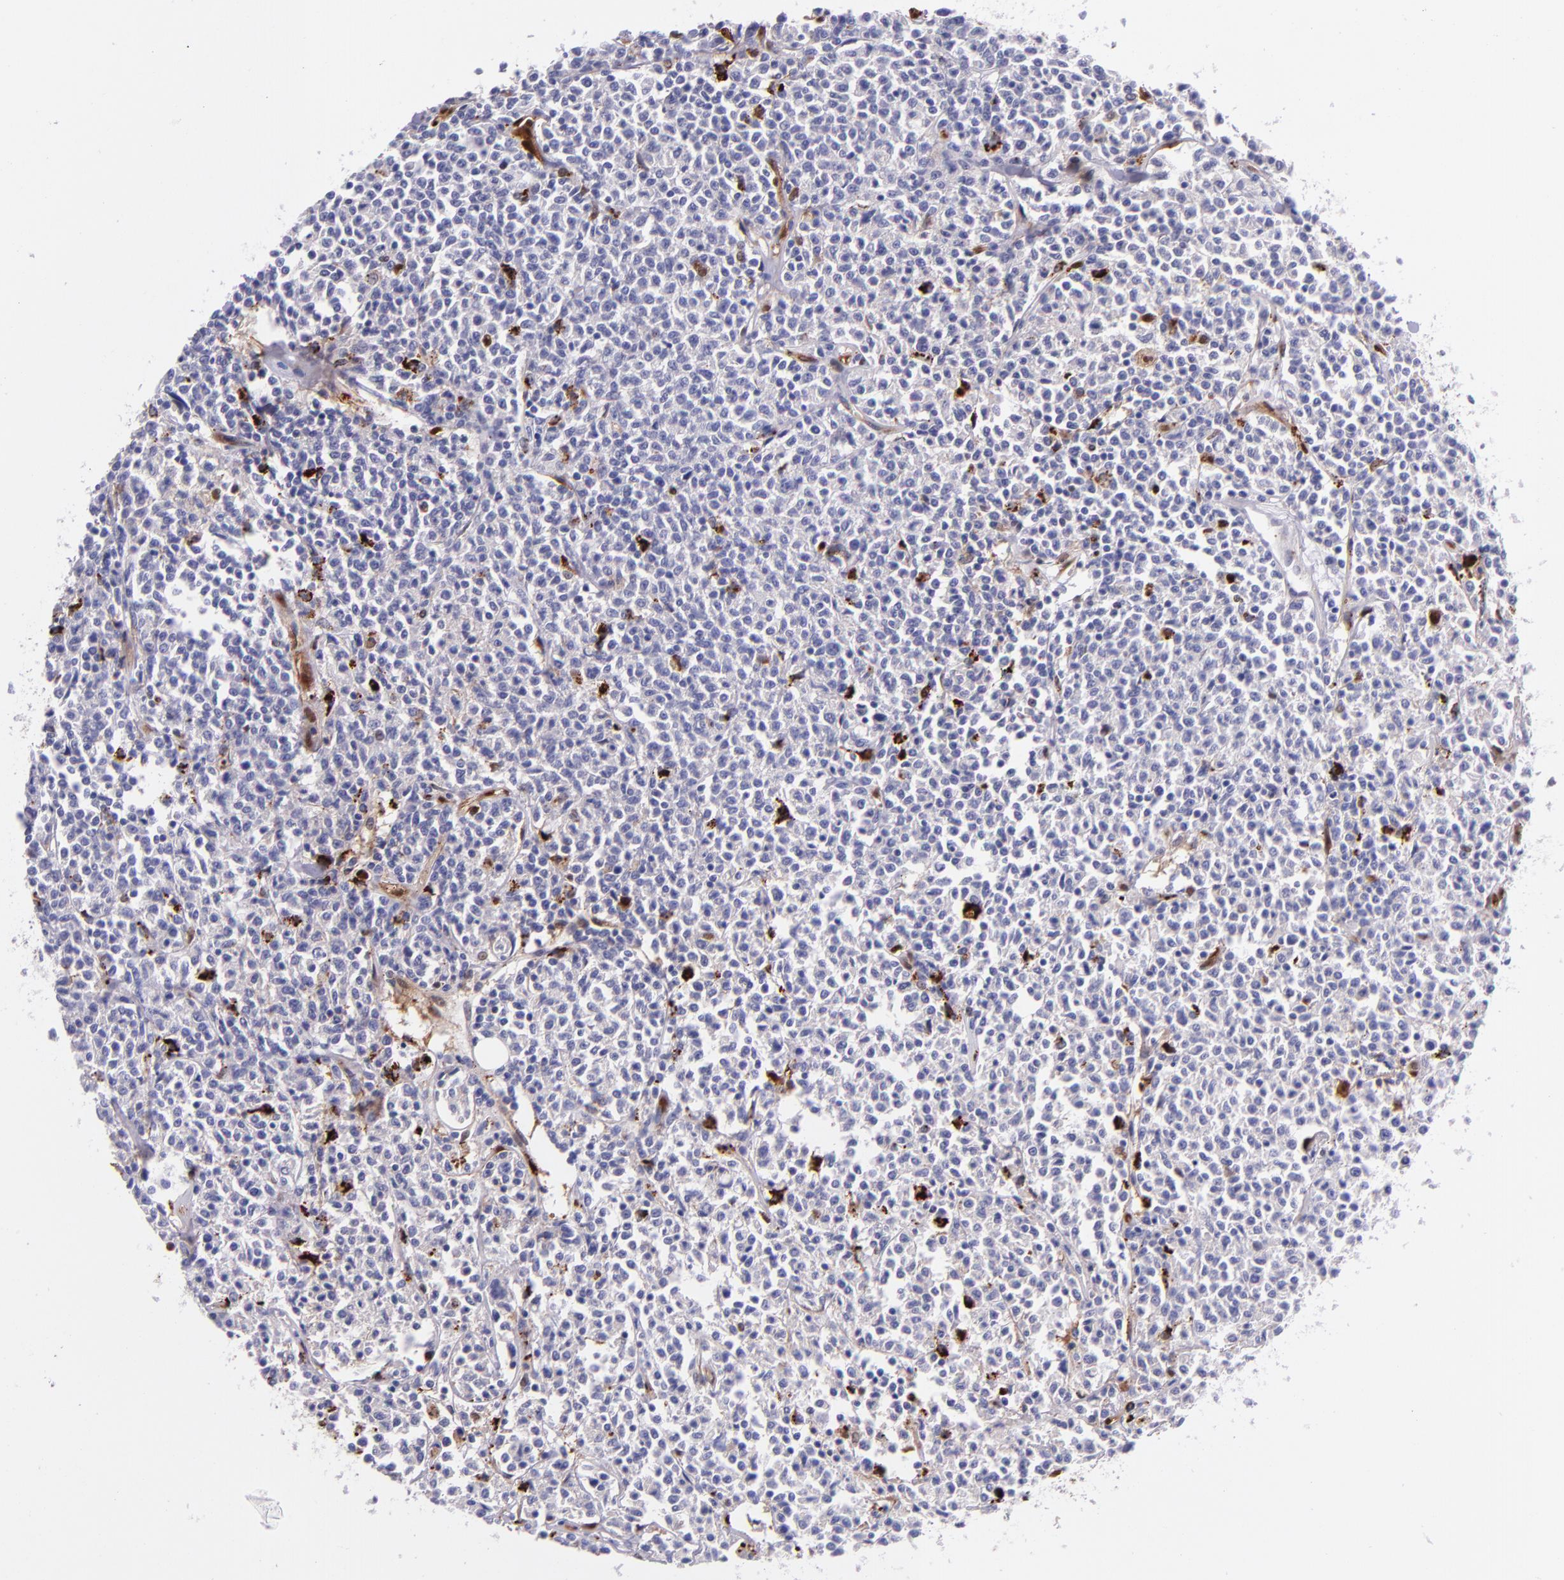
{"staining": {"intensity": "negative", "quantity": "none", "location": "none"}, "tissue": "lymphoma", "cell_type": "Tumor cells", "image_type": "cancer", "snomed": [{"axis": "morphology", "description": "Malignant lymphoma, non-Hodgkin's type, Low grade"}, {"axis": "topography", "description": "Small intestine"}], "caption": "The image displays no significant staining in tumor cells of lymphoma. (Stains: DAB (3,3'-diaminobenzidine) IHC with hematoxylin counter stain, Microscopy: brightfield microscopy at high magnification).", "gene": "LGALS1", "patient": {"sex": "female", "age": 59}}